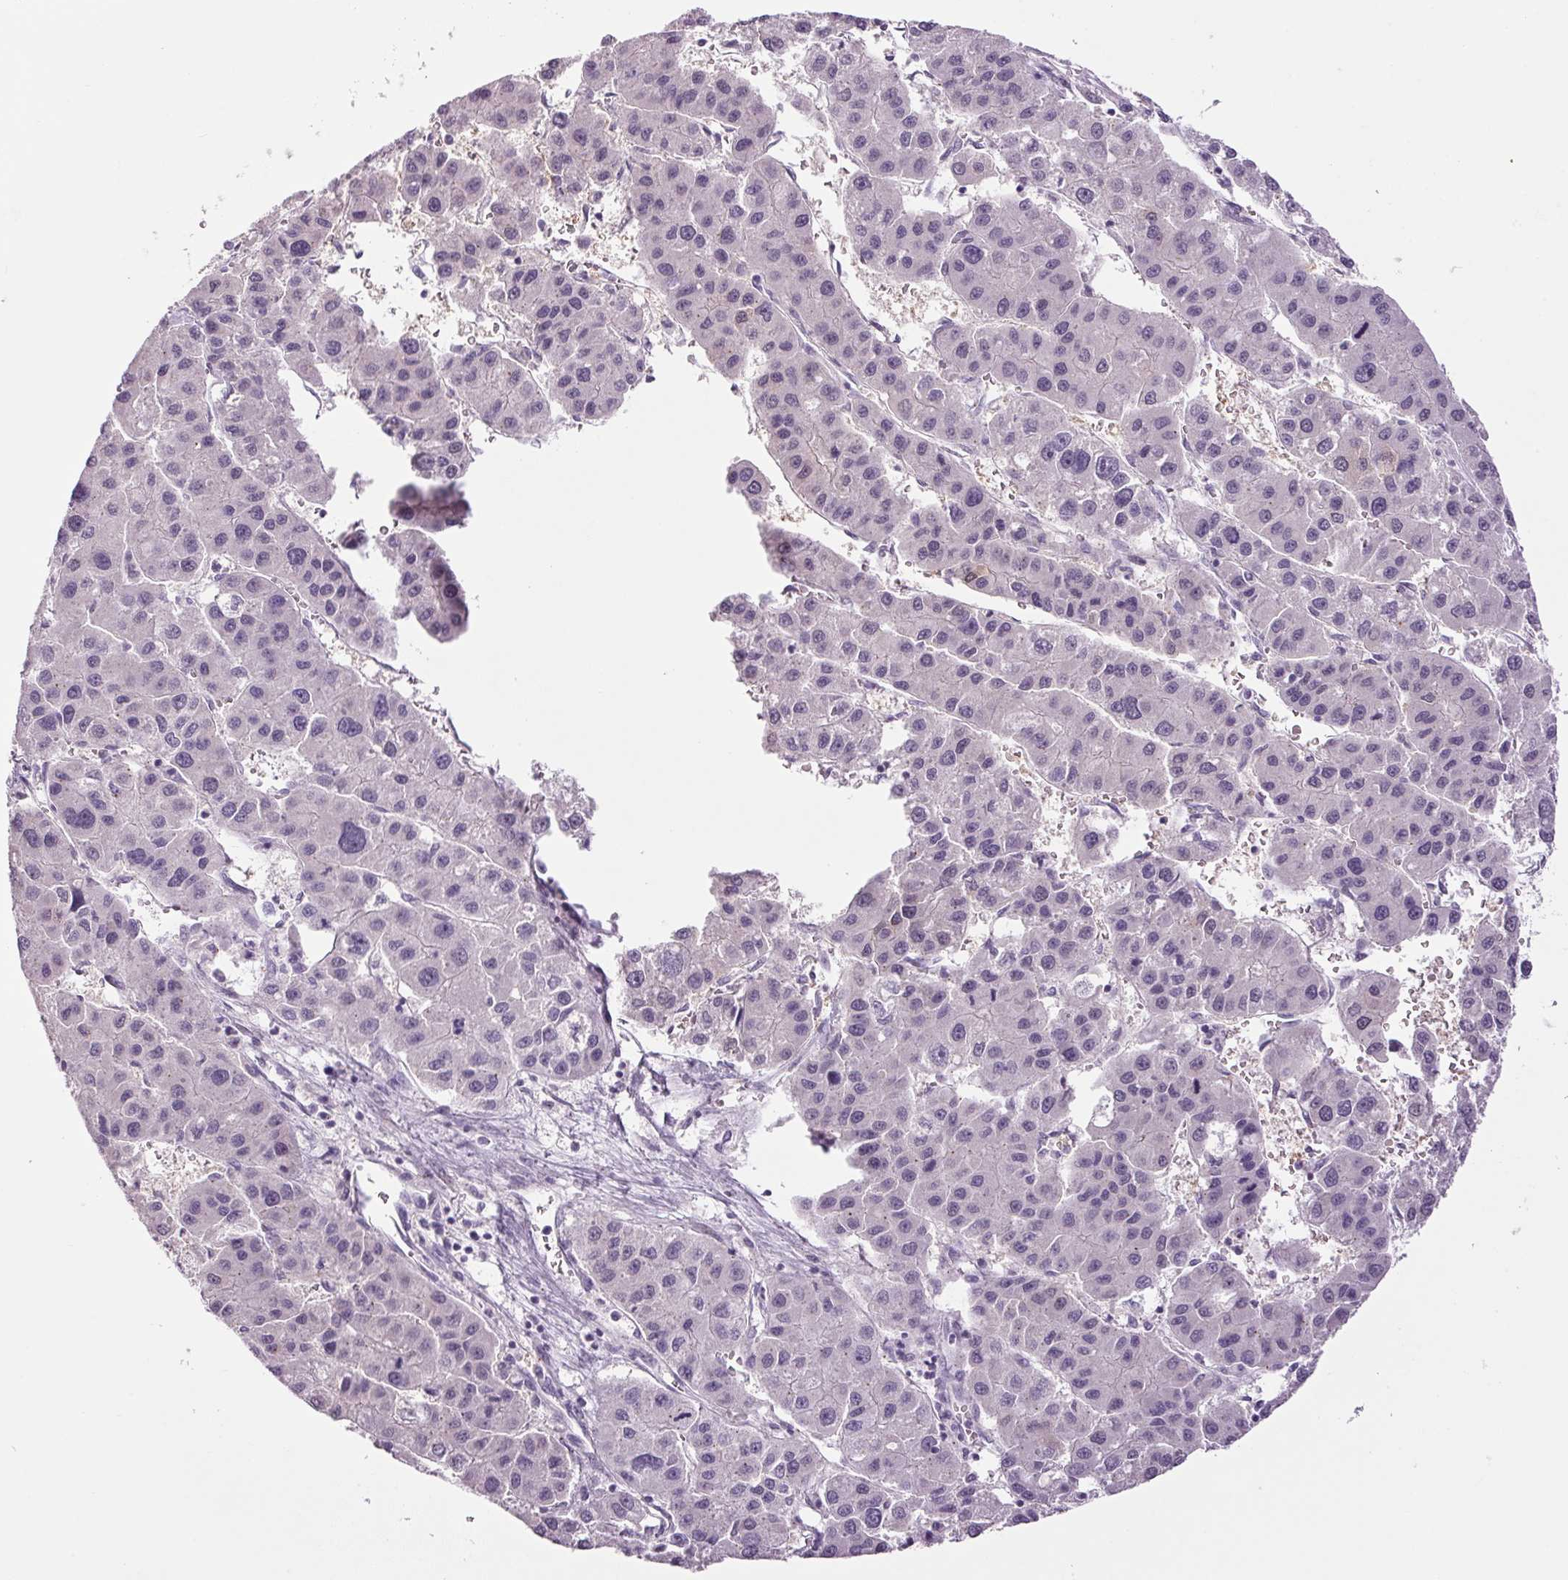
{"staining": {"intensity": "negative", "quantity": "none", "location": "none"}, "tissue": "liver cancer", "cell_type": "Tumor cells", "image_type": "cancer", "snomed": [{"axis": "morphology", "description": "Carcinoma, Hepatocellular, NOS"}, {"axis": "topography", "description": "Liver"}], "caption": "The photomicrograph shows no significant staining in tumor cells of liver cancer.", "gene": "PPP1R1A", "patient": {"sex": "male", "age": 73}}